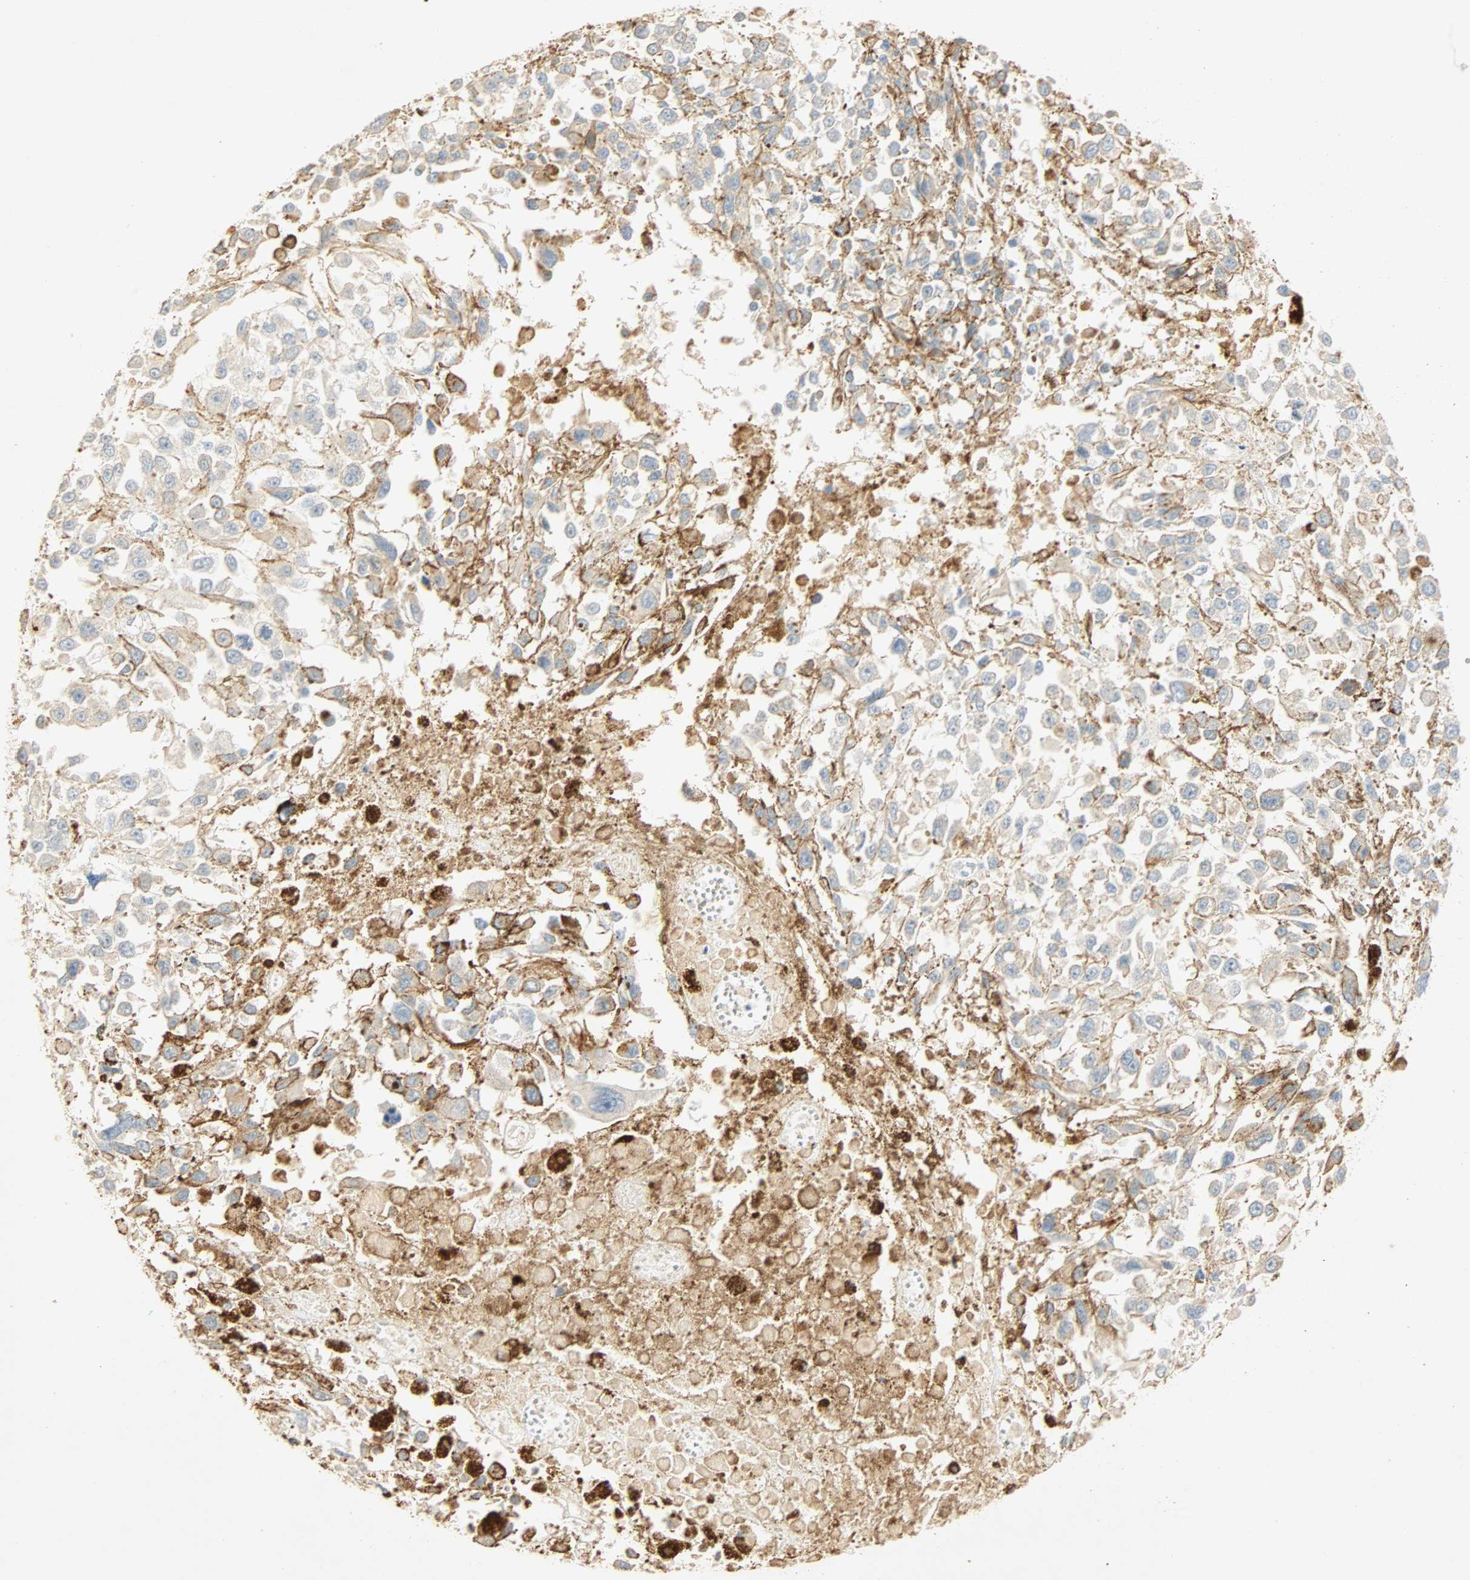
{"staining": {"intensity": "negative", "quantity": "none", "location": "none"}, "tissue": "melanoma", "cell_type": "Tumor cells", "image_type": "cancer", "snomed": [{"axis": "morphology", "description": "Malignant melanoma, Metastatic site"}, {"axis": "topography", "description": "Lymph node"}], "caption": "Malignant melanoma (metastatic site) was stained to show a protein in brown. There is no significant positivity in tumor cells.", "gene": "SELENBP1", "patient": {"sex": "male", "age": 59}}